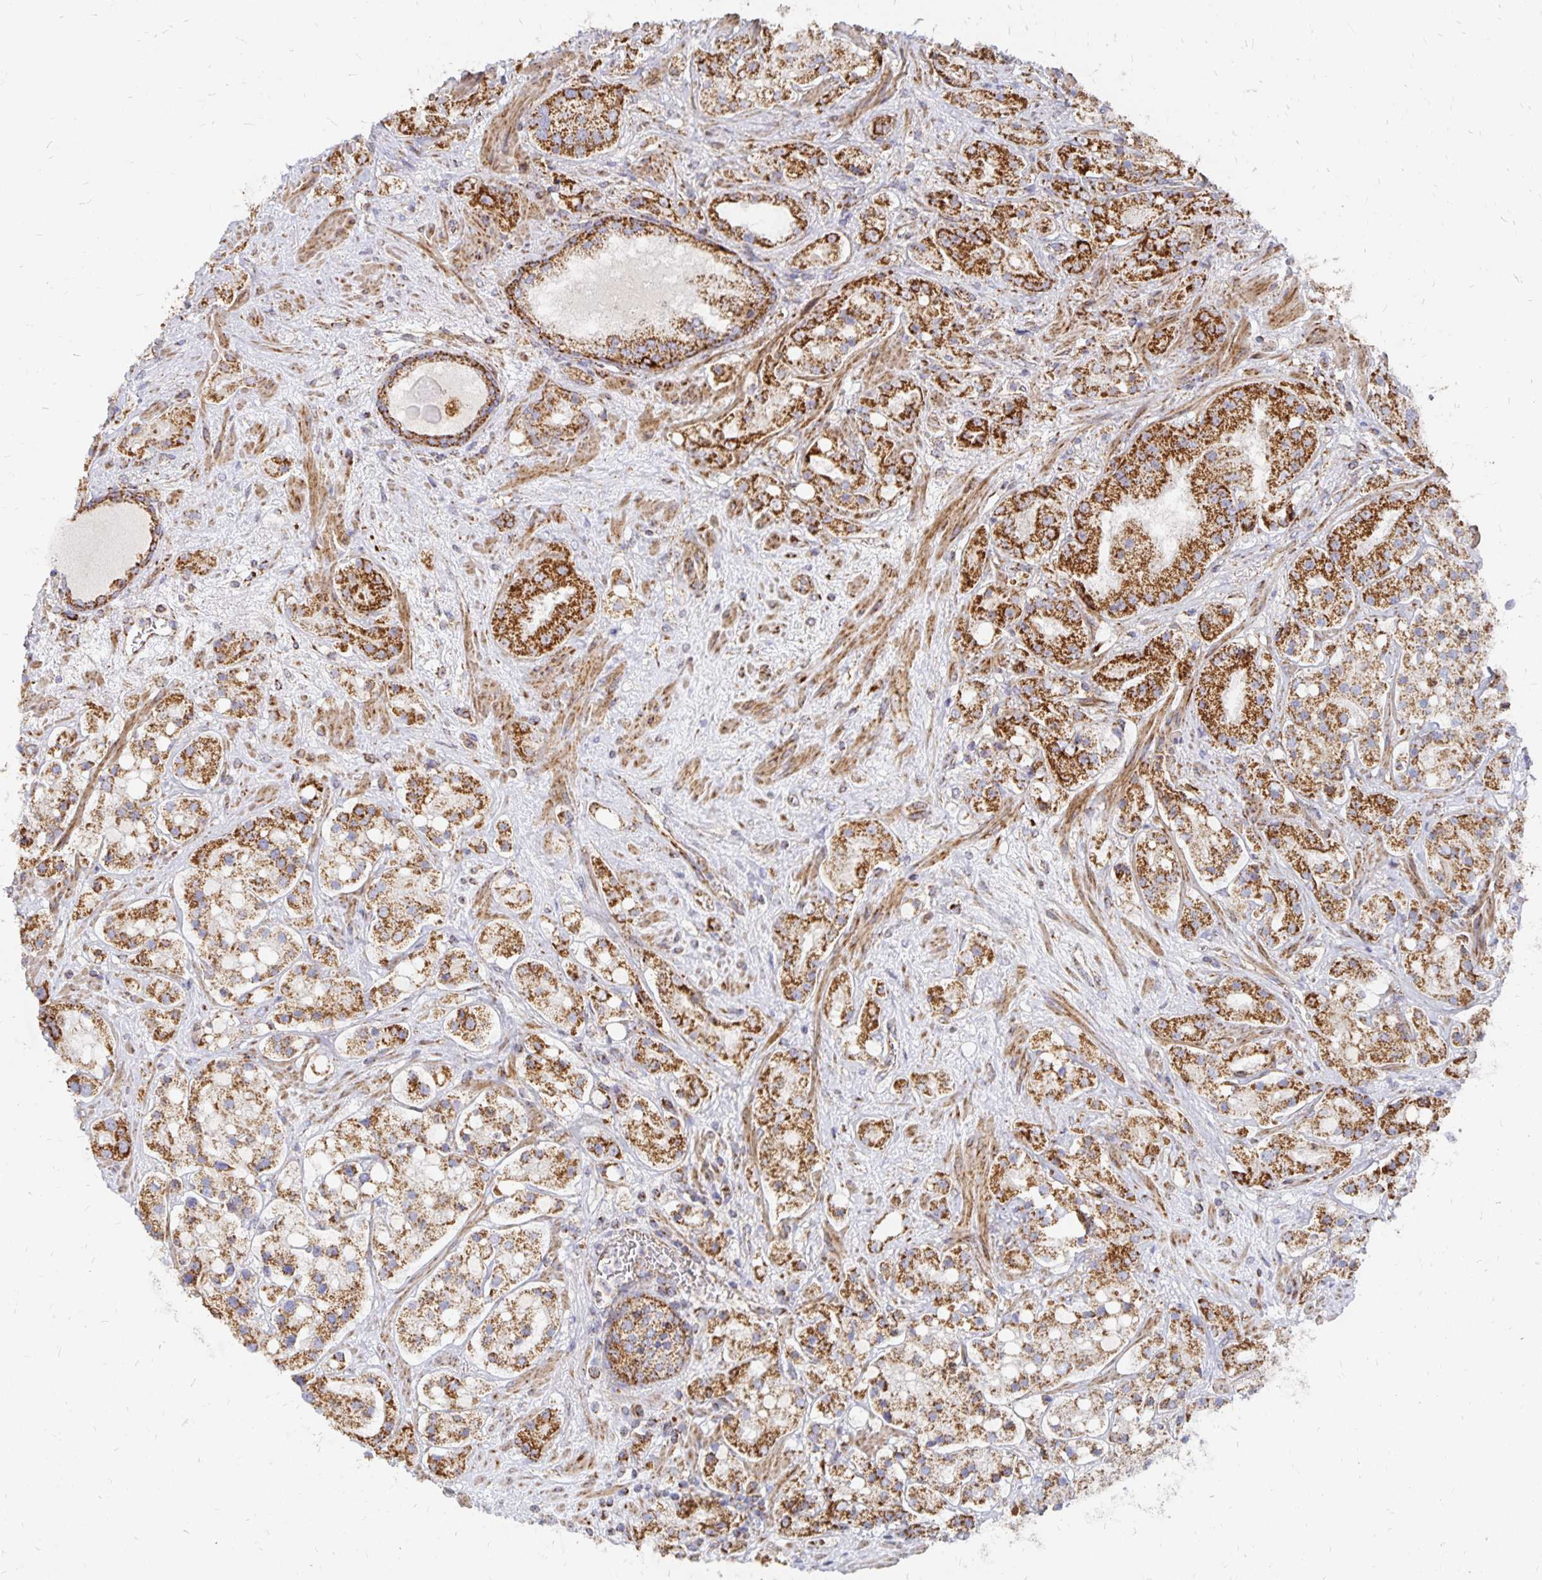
{"staining": {"intensity": "strong", "quantity": ">75%", "location": "cytoplasmic/membranous"}, "tissue": "prostate cancer", "cell_type": "Tumor cells", "image_type": "cancer", "snomed": [{"axis": "morphology", "description": "Adenocarcinoma, High grade"}, {"axis": "topography", "description": "Prostate"}], "caption": "The micrograph displays a brown stain indicating the presence of a protein in the cytoplasmic/membranous of tumor cells in high-grade adenocarcinoma (prostate). (brown staining indicates protein expression, while blue staining denotes nuclei).", "gene": "STOML2", "patient": {"sex": "male", "age": 67}}